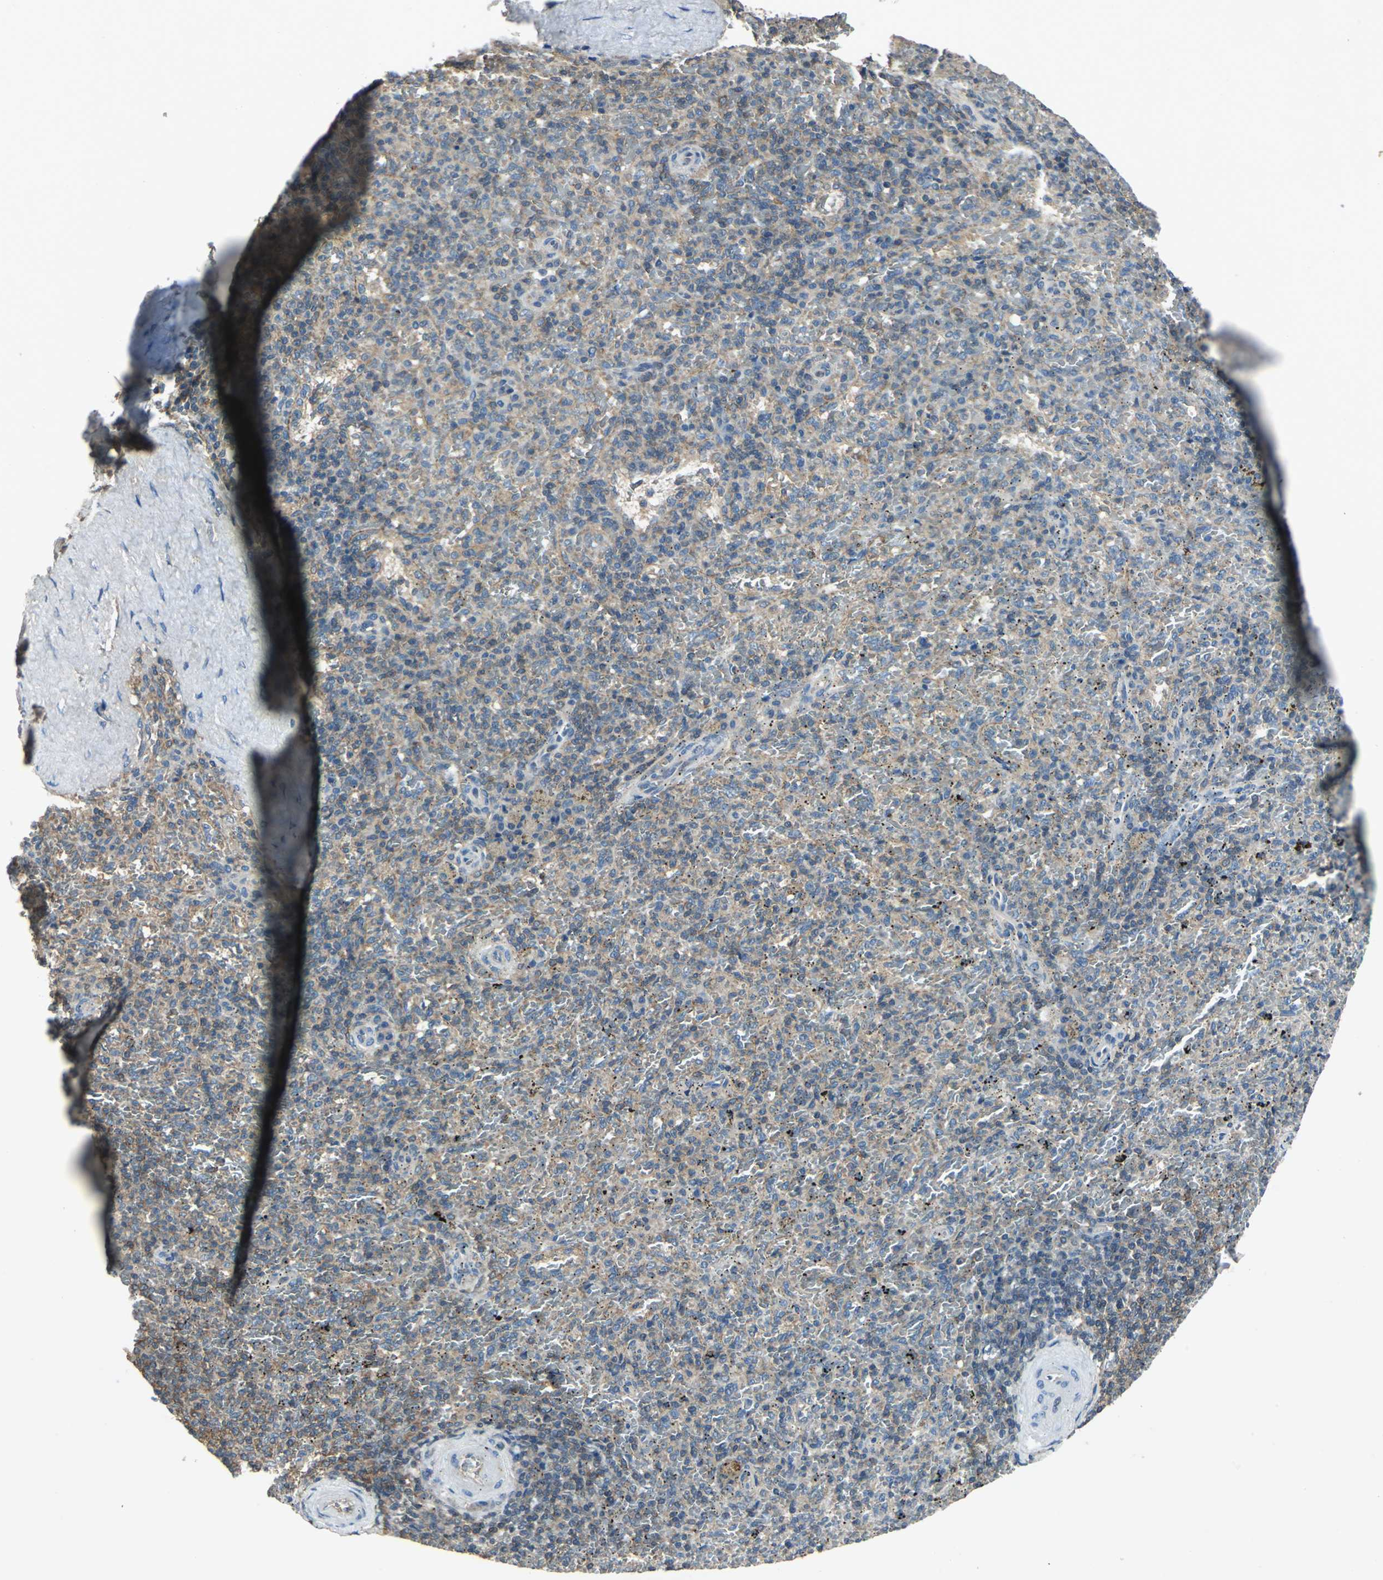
{"staining": {"intensity": "weak", "quantity": "25%-75%", "location": "cytoplasmic/membranous"}, "tissue": "spleen", "cell_type": "Cells in red pulp", "image_type": "normal", "snomed": [{"axis": "morphology", "description": "Normal tissue, NOS"}, {"axis": "topography", "description": "Spleen"}], "caption": "Immunohistochemistry (IHC) image of unremarkable spleen: spleen stained using IHC demonstrates low levels of weak protein expression localized specifically in the cytoplasmic/membranous of cells in red pulp, appearing as a cytoplasmic/membranous brown color.", "gene": "RAPGEF1", "patient": {"sex": "female", "age": 43}}